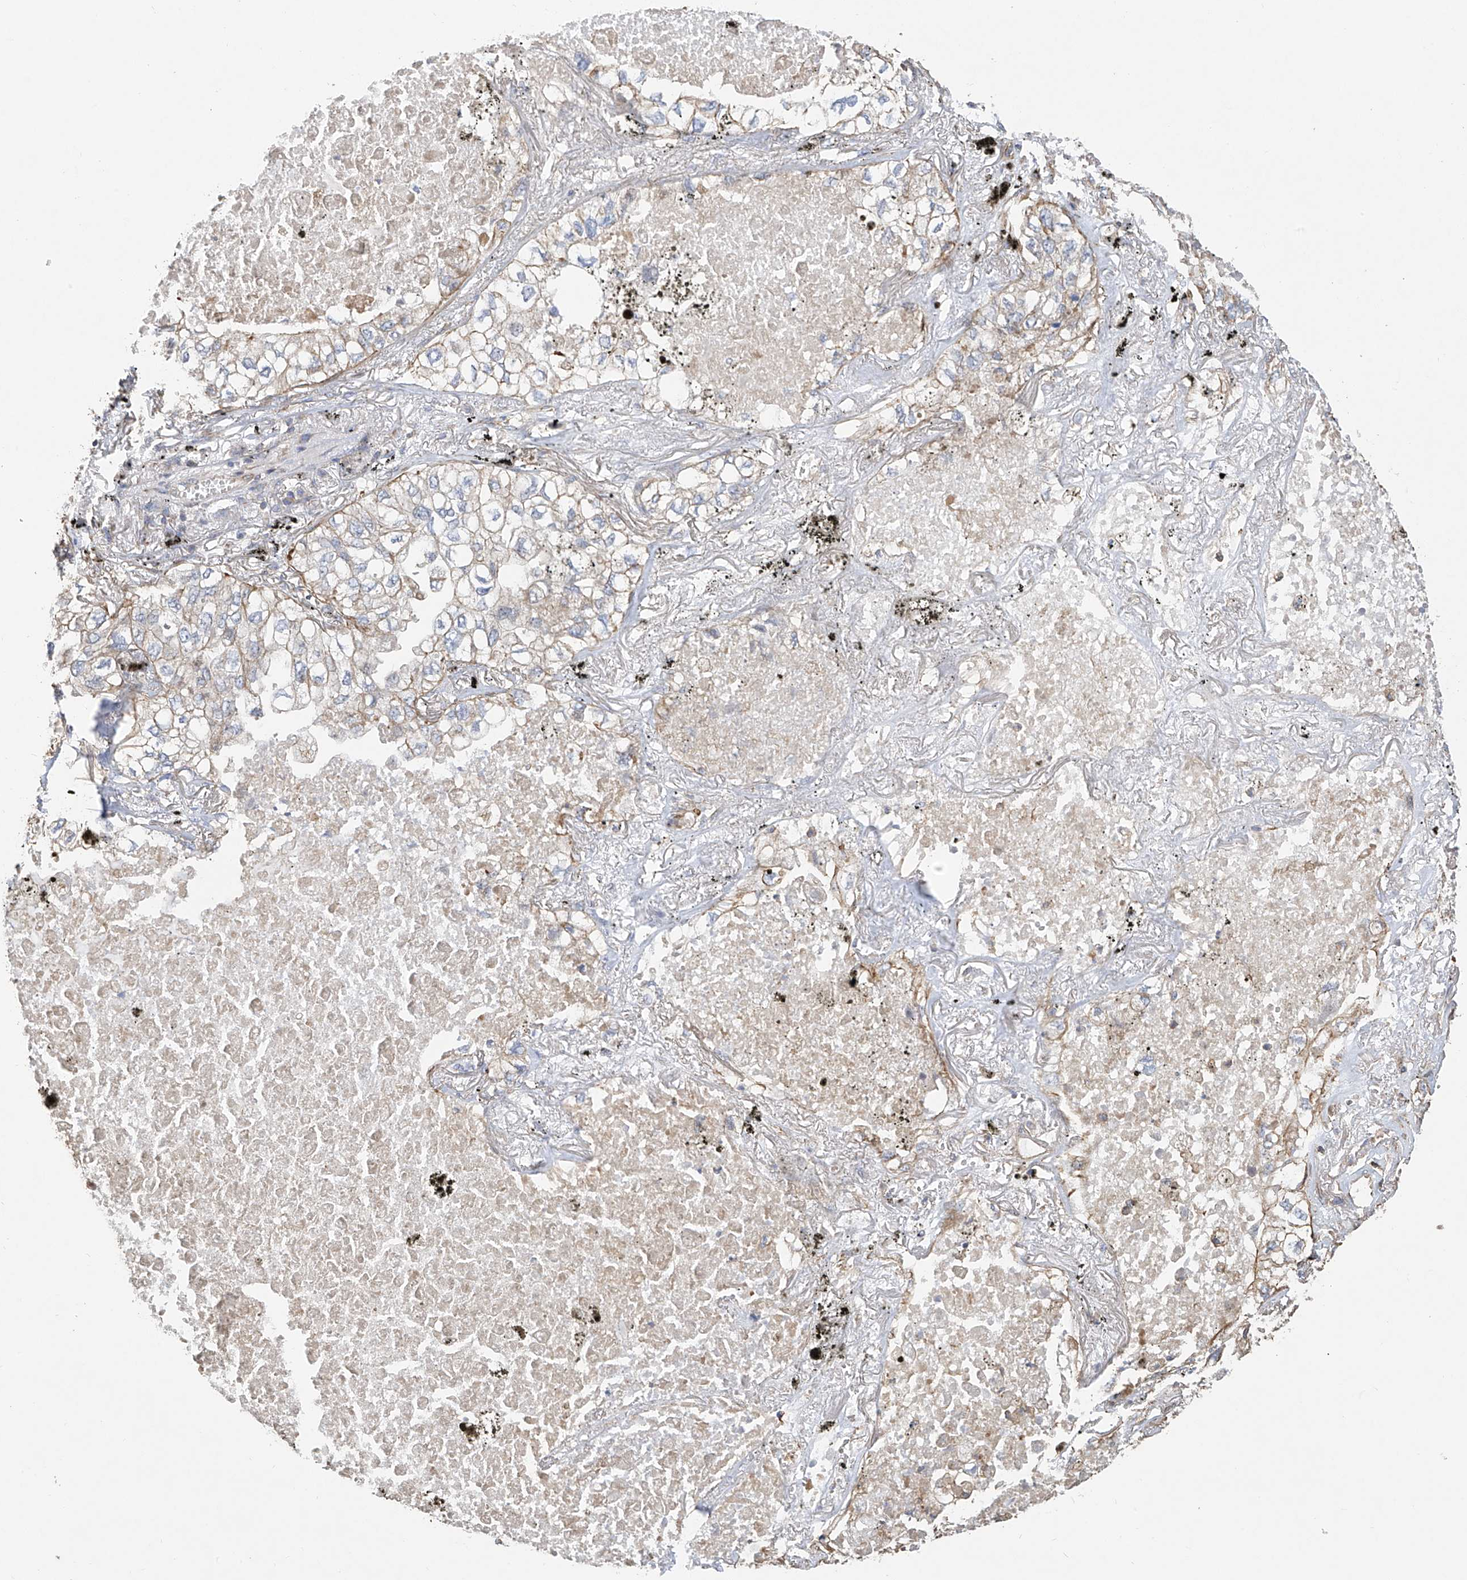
{"staining": {"intensity": "weak", "quantity": "<25%", "location": "cytoplasmic/membranous"}, "tissue": "lung cancer", "cell_type": "Tumor cells", "image_type": "cancer", "snomed": [{"axis": "morphology", "description": "Adenocarcinoma, NOS"}, {"axis": "topography", "description": "Lung"}], "caption": "Protein analysis of lung cancer reveals no significant positivity in tumor cells.", "gene": "SLC43A3", "patient": {"sex": "male", "age": 65}}